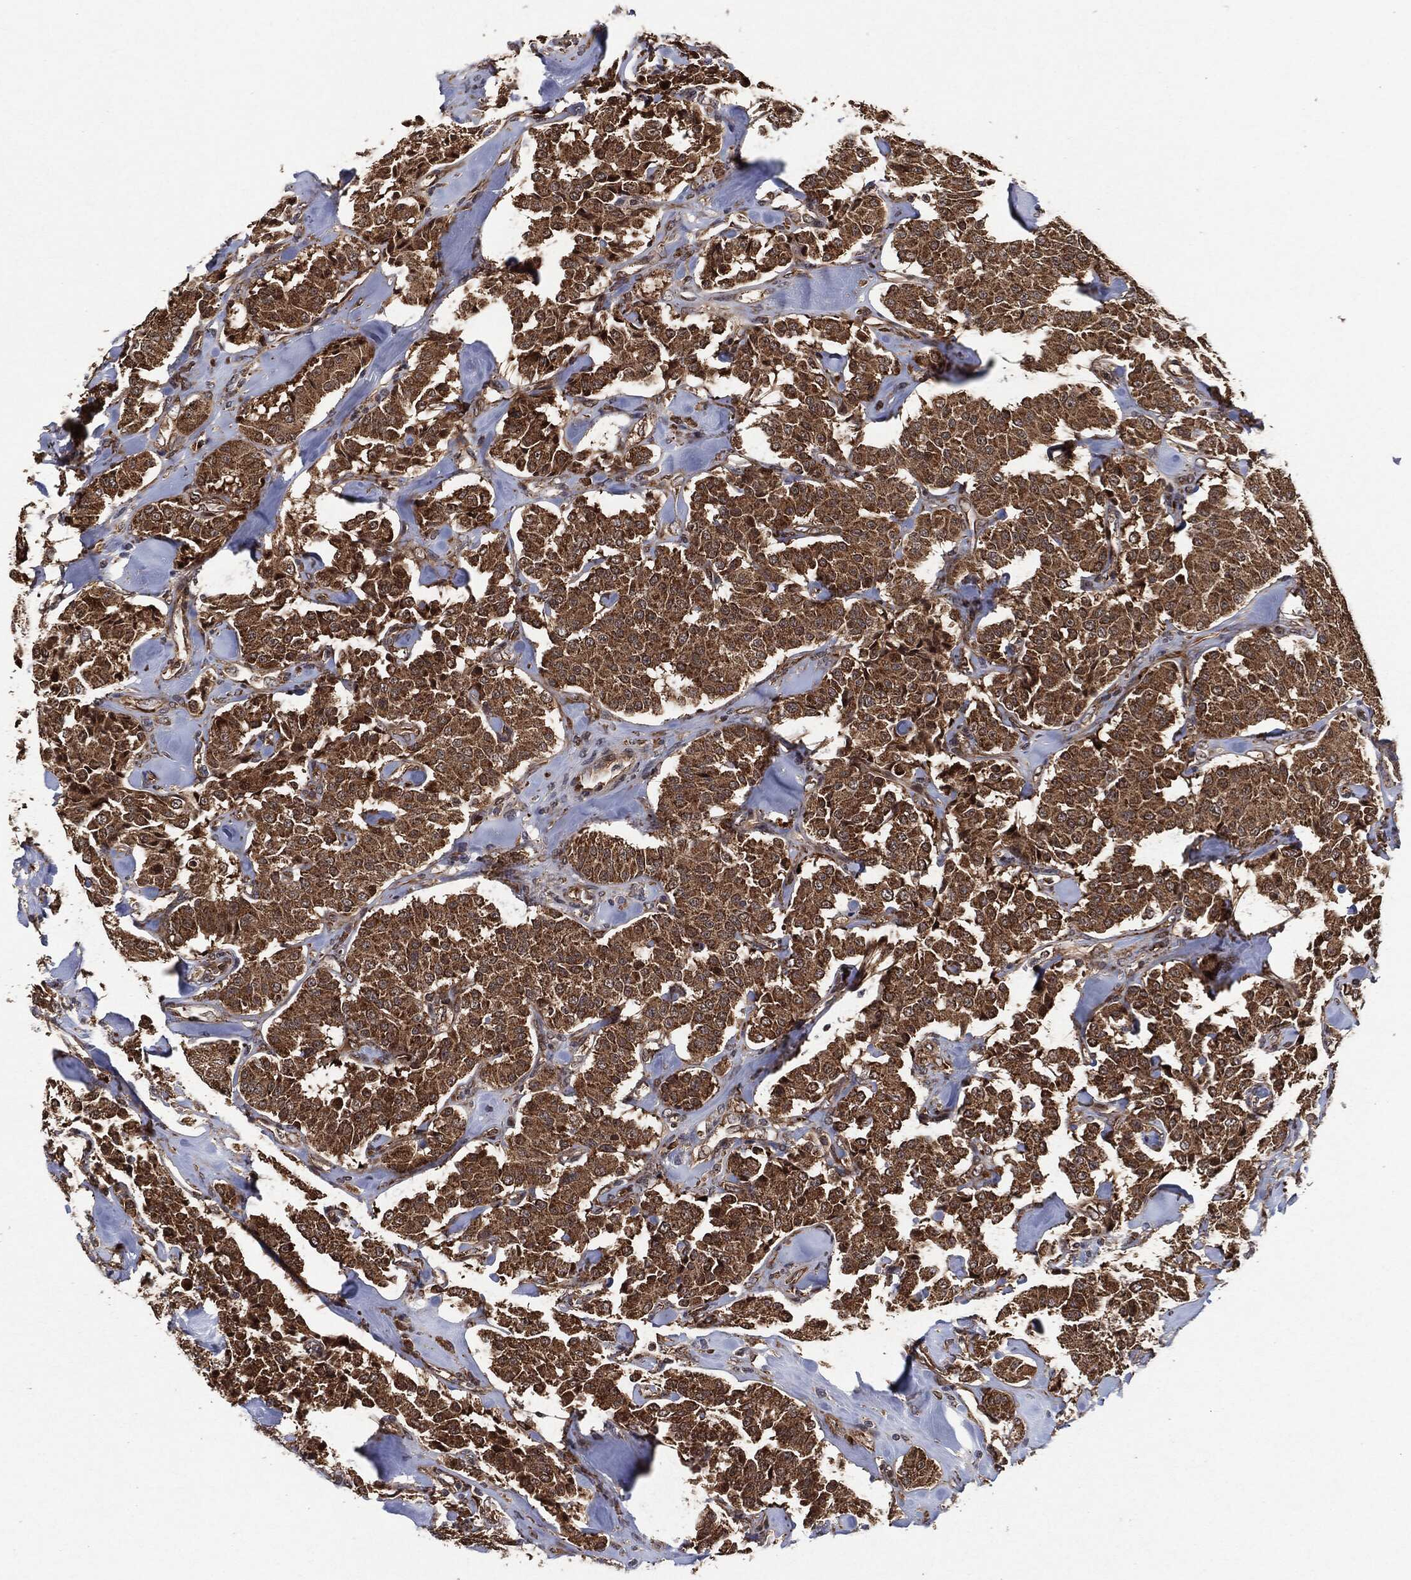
{"staining": {"intensity": "strong", "quantity": ">75%", "location": "cytoplasmic/membranous"}, "tissue": "carcinoid", "cell_type": "Tumor cells", "image_type": "cancer", "snomed": [{"axis": "morphology", "description": "Carcinoid, malignant, NOS"}, {"axis": "topography", "description": "Pancreas"}], "caption": "The photomicrograph exhibits a brown stain indicating the presence of a protein in the cytoplasmic/membranous of tumor cells in malignant carcinoid.", "gene": "BCAR1", "patient": {"sex": "male", "age": 41}}